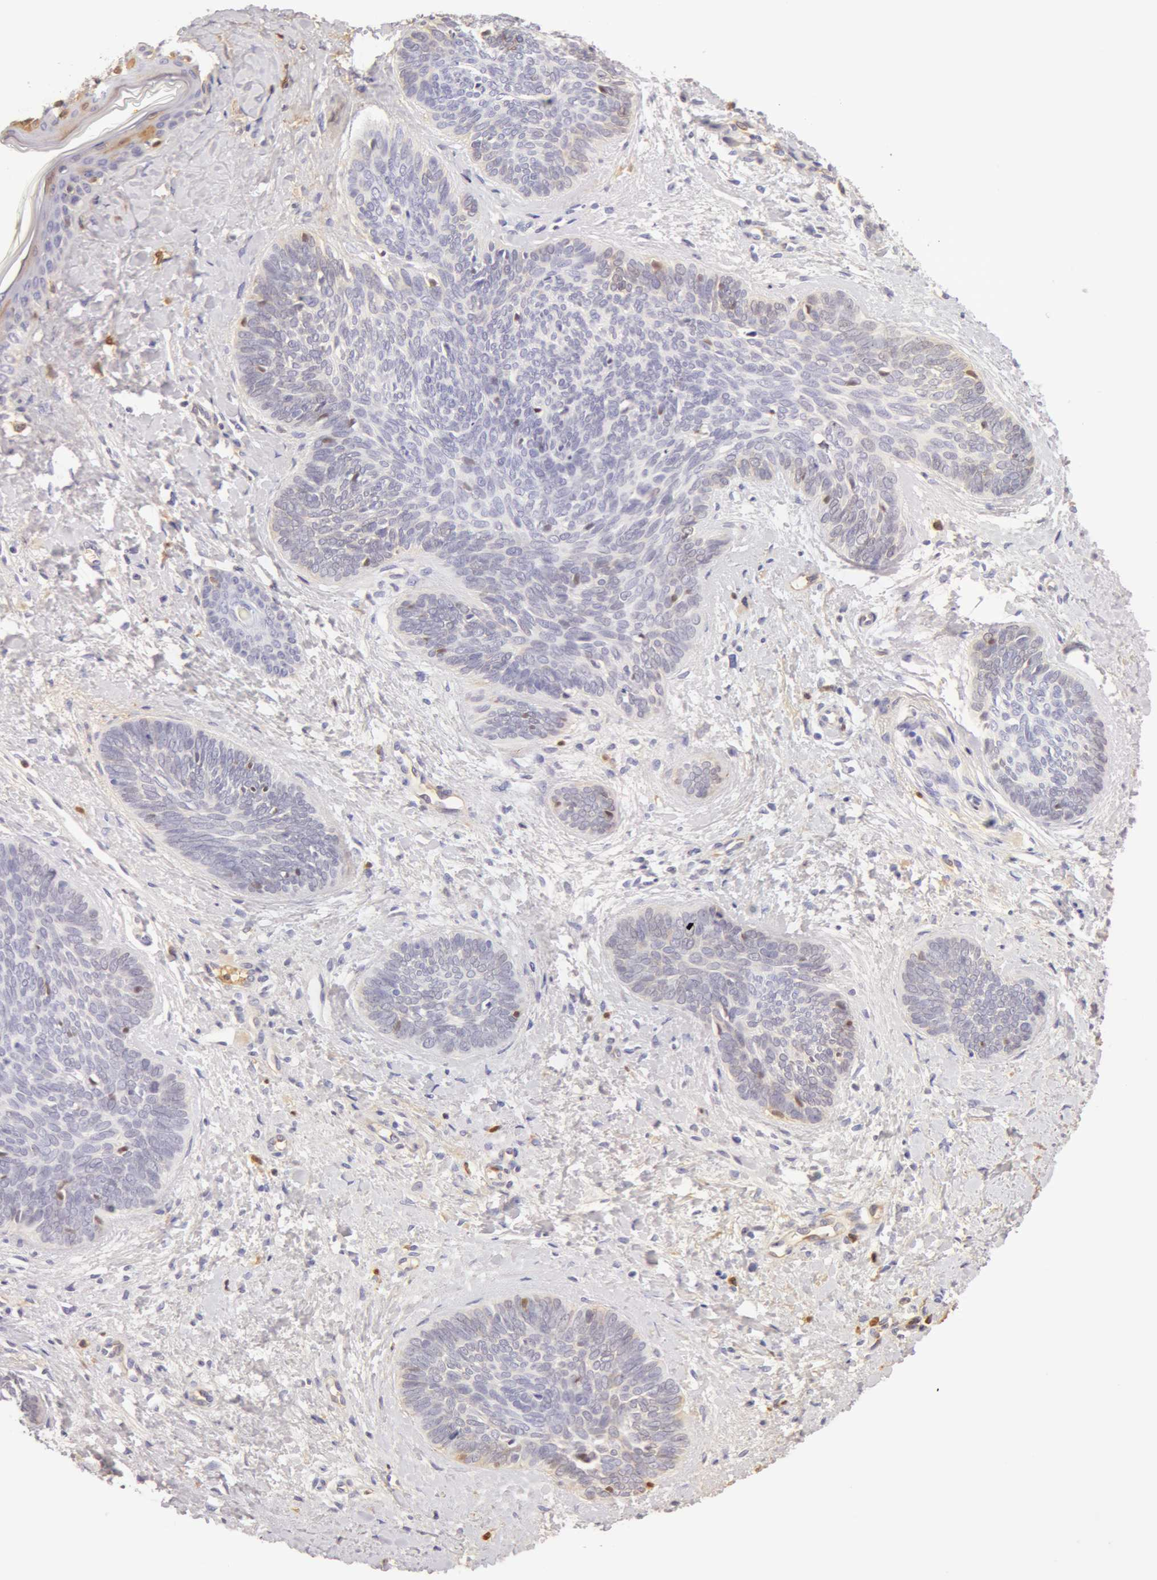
{"staining": {"intensity": "weak", "quantity": "<25%", "location": "nuclear"}, "tissue": "skin cancer", "cell_type": "Tumor cells", "image_type": "cancer", "snomed": [{"axis": "morphology", "description": "Basal cell carcinoma"}, {"axis": "topography", "description": "Skin"}], "caption": "IHC of human skin cancer displays no staining in tumor cells. (IHC, brightfield microscopy, high magnification).", "gene": "AHSG", "patient": {"sex": "female", "age": 81}}